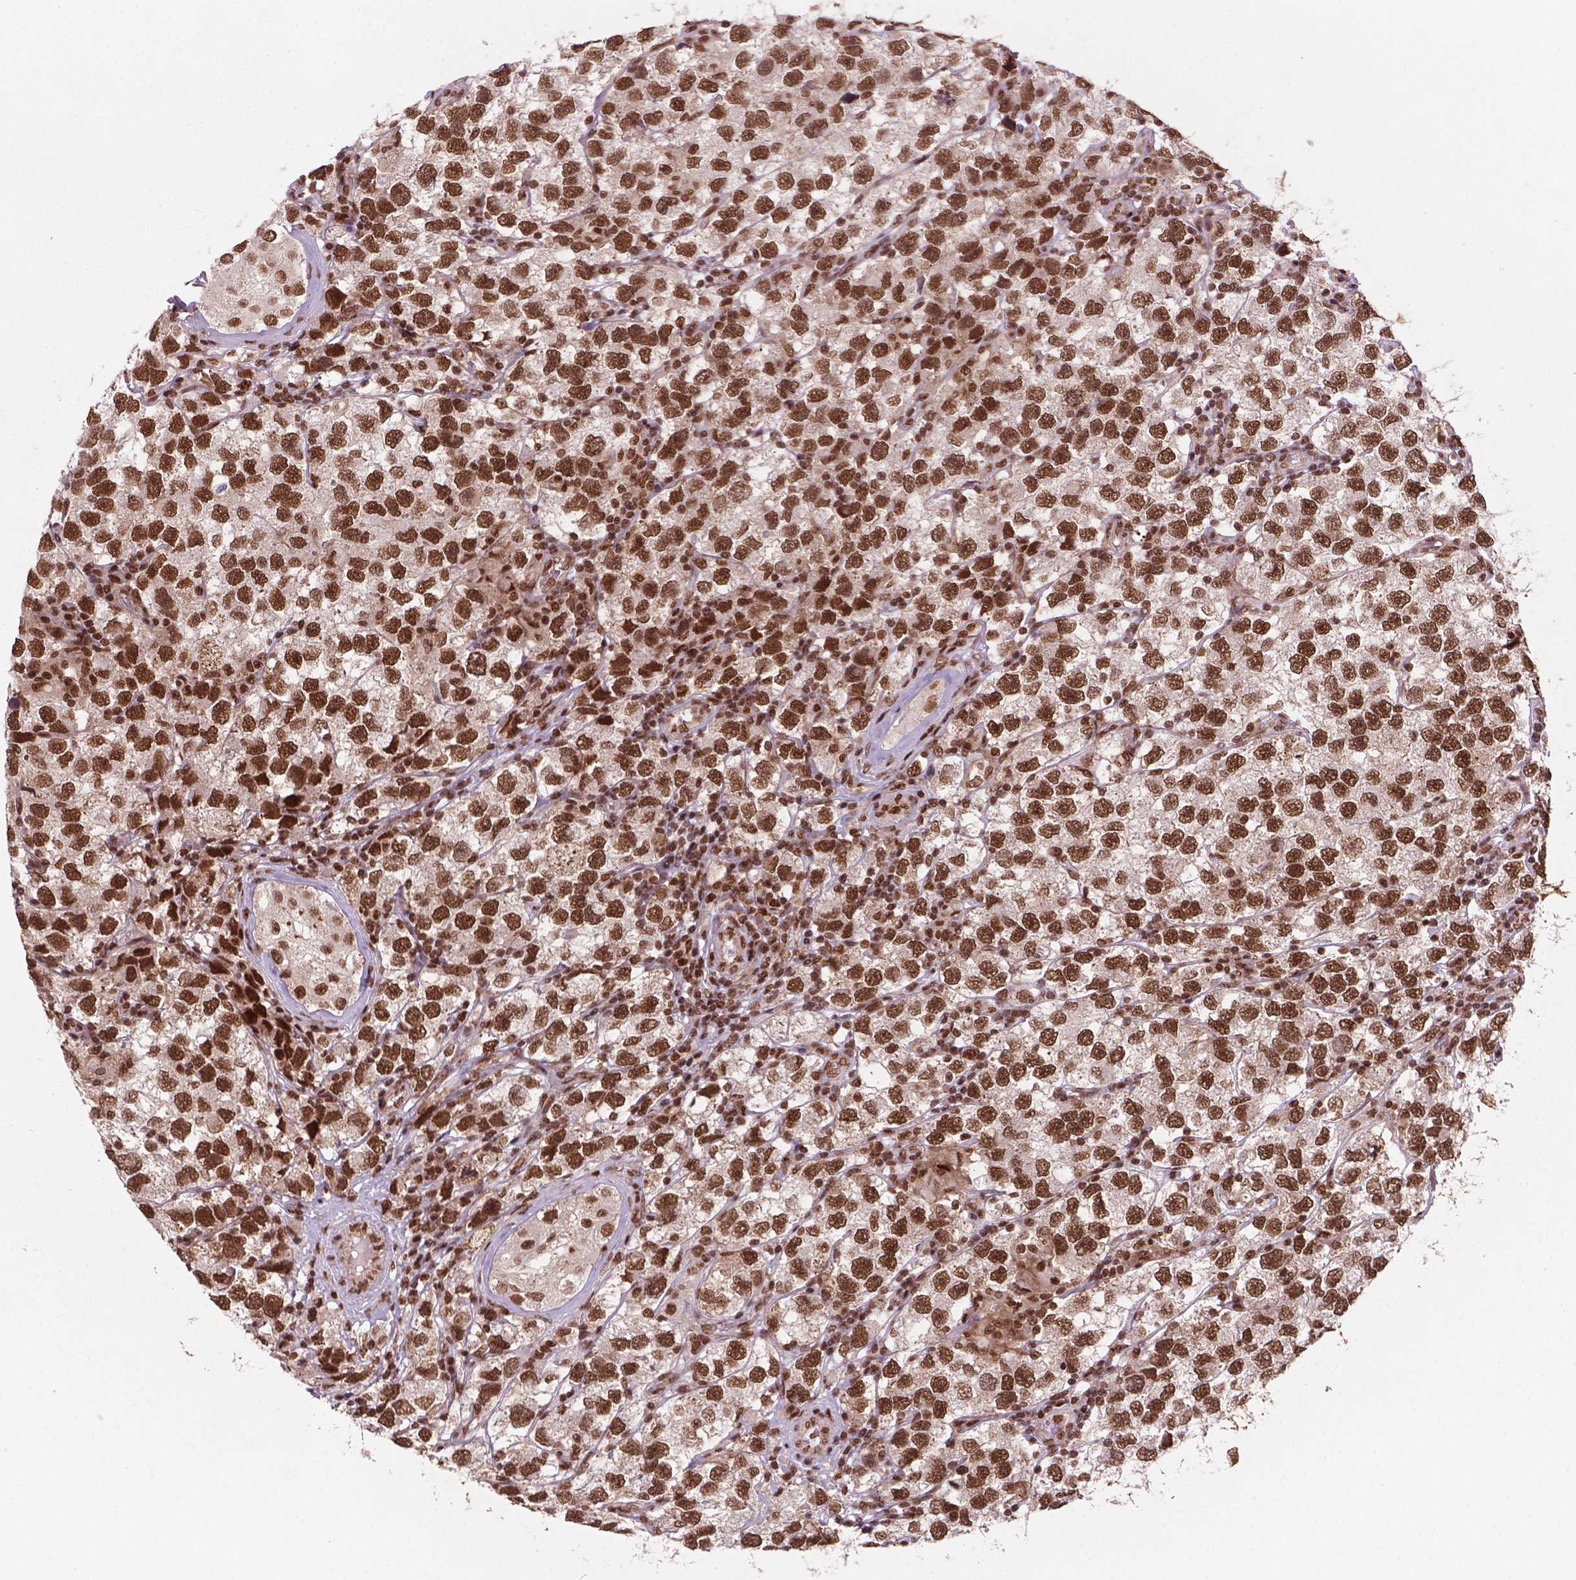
{"staining": {"intensity": "strong", "quantity": ">75%", "location": "nuclear"}, "tissue": "testis cancer", "cell_type": "Tumor cells", "image_type": "cancer", "snomed": [{"axis": "morphology", "description": "Seminoma, NOS"}, {"axis": "topography", "description": "Testis"}], "caption": "Protein expression analysis of testis cancer (seminoma) shows strong nuclear positivity in about >75% of tumor cells.", "gene": "SIRT6", "patient": {"sex": "male", "age": 26}}